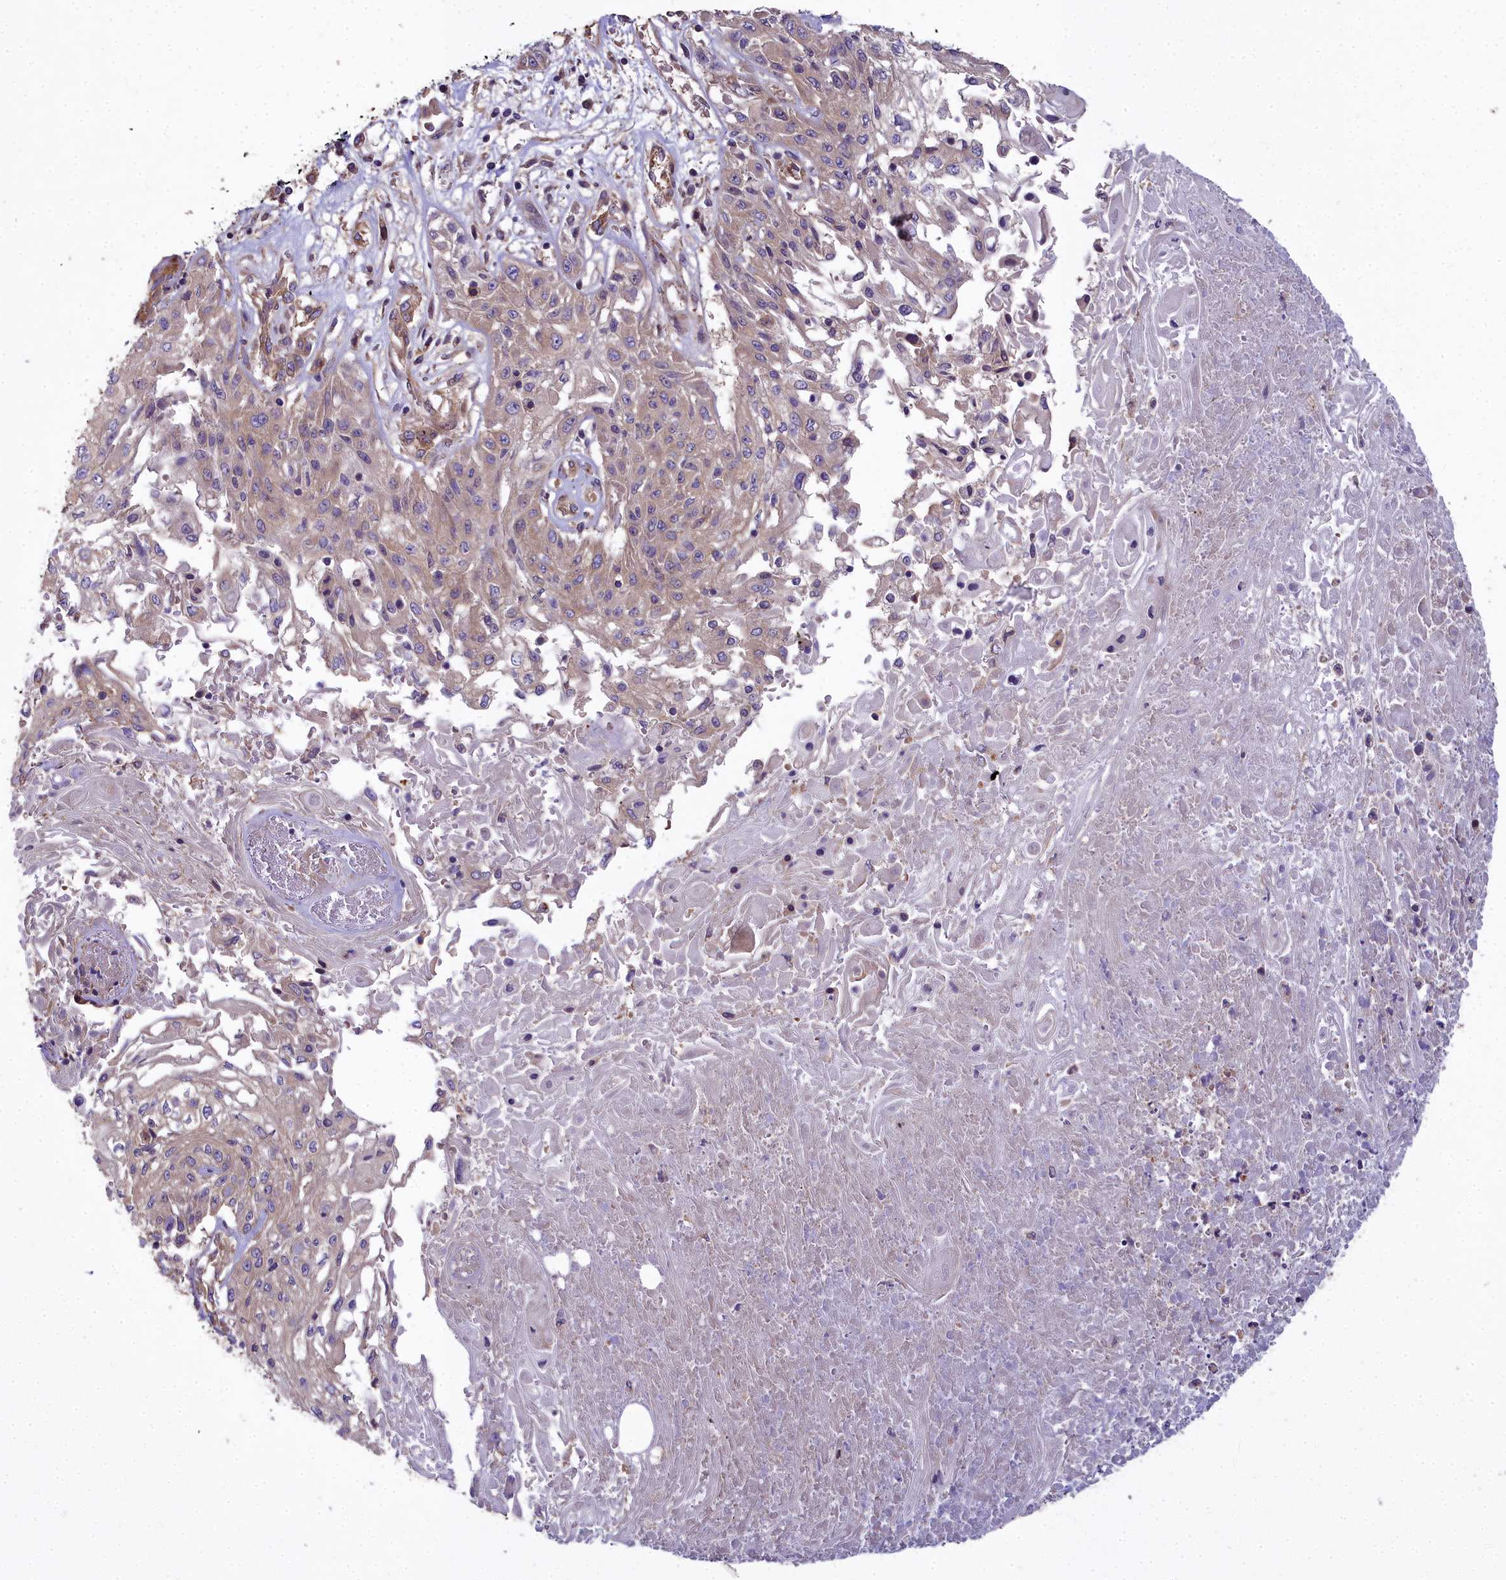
{"staining": {"intensity": "weak", "quantity": "25%-75%", "location": "cytoplasmic/membranous"}, "tissue": "skin cancer", "cell_type": "Tumor cells", "image_type": "cancer", "snomed": [{"axis": "morphology", "description": "Squamous cell carcinoma, NOS"}, {"axis": "morphology", "description": "Squamous cell carcinoma, metastatic, NOS"}, {"axis": "topography", "description": "Skin"}, {"axis": "topography", "description": "Lymph node"}], "caption": "IHC (DAB (3,3'-diaminobenzidine)) staining of skin metastatic squamous cell carcinoma demonstrates weak cytoplasmic/membranous protein staining in about 25%-75% of tumor cells.", "gene": "DCTN3", "patient": {"sex": "male", "age": 75}}